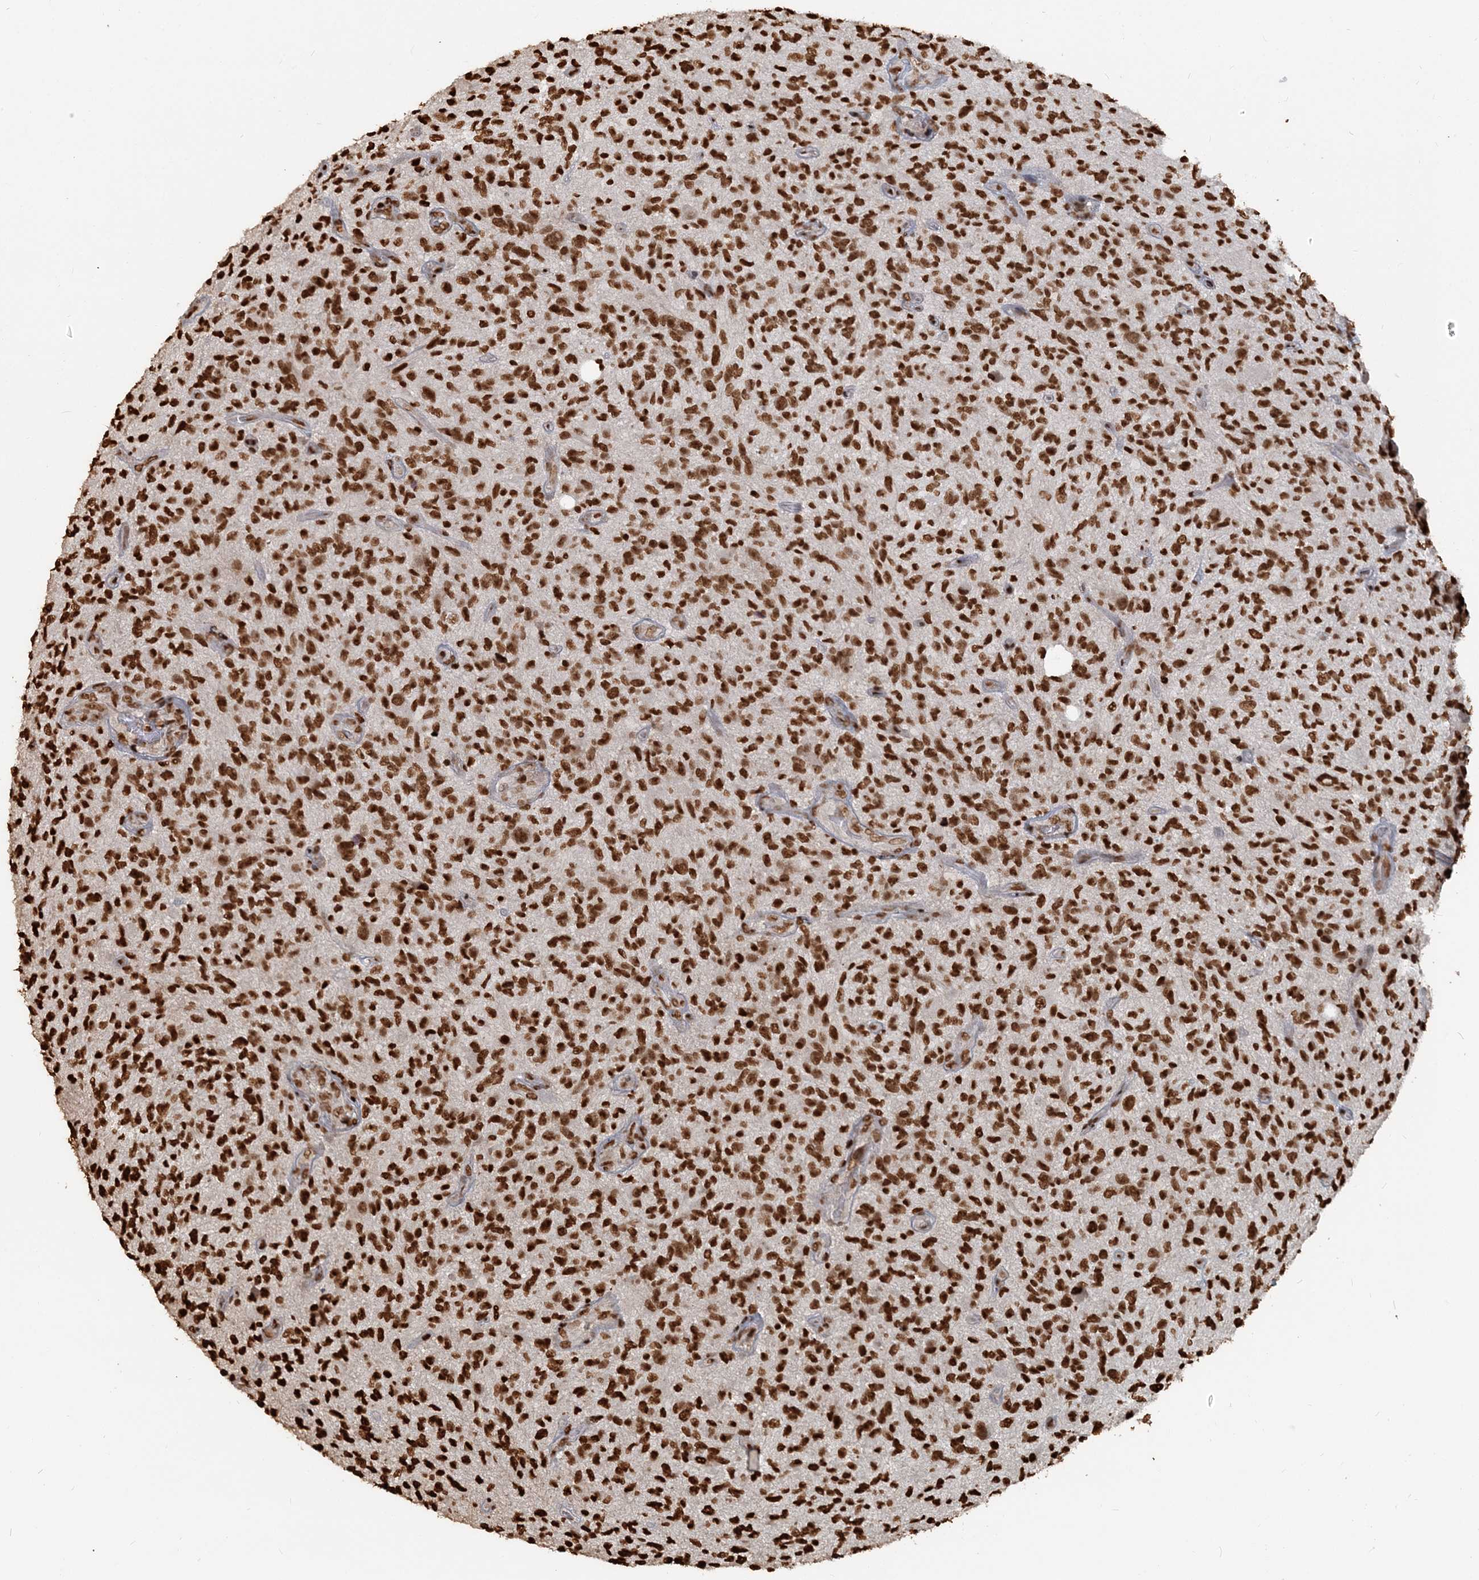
{"staining": {"intensity": "strong", "quantity": ">75%", "location": "nuclear"}, "tissue": "glioma", "cell_type": "Tumor cells", "image_type": "cancer", "snomed": [{"axis": "morphology", "description": "Glioma, malignant, High grade"}, {"axis": "topography", "description": "Brain"}], "caption": "Glioma was stained to show a protein in brown. There is high levels of strong nuclear expression in approximately >75% of tumor cells.", "gene": "H3-3B", "patient": {"sex": "male", "age": 47}}